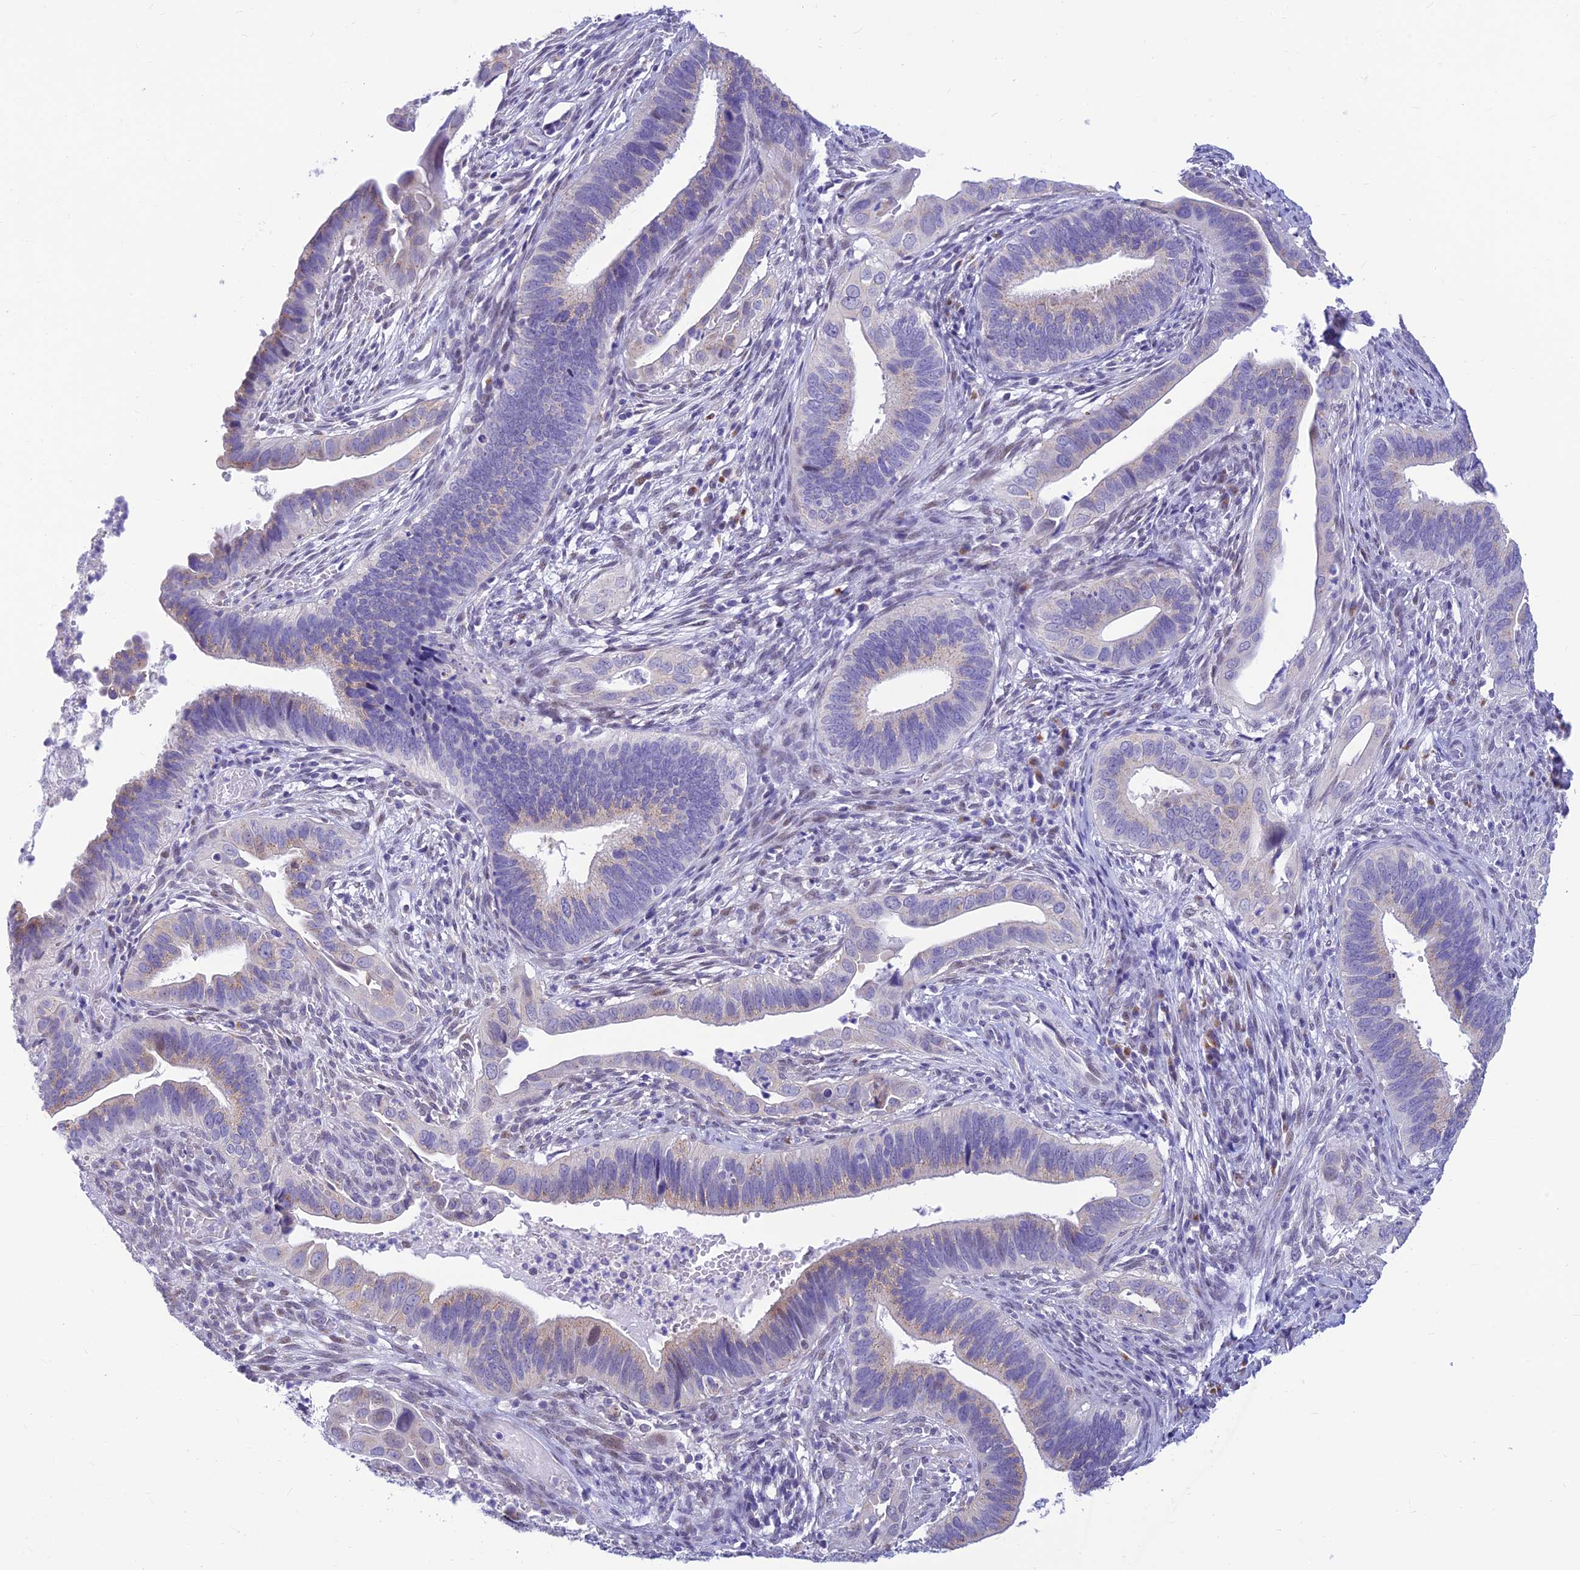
{"staining": {"intensity": "weak", "quantity": "<25%", "location": "cytoplasmic/membranous"}, "tissue": "cervical cancer", "cell_type": "Tumor cells", "image_type": "cancer", "snomed": [{"axis": "morphology", "description": "Adenocarcinoma, NOS"}, {"axis": "topography", "description": "Cervix"}], "caption": "Tumor cells show no significant expression in cervical cancer.", "gene": "INKA1", "patient": {"sex": "female", "age": 42}}